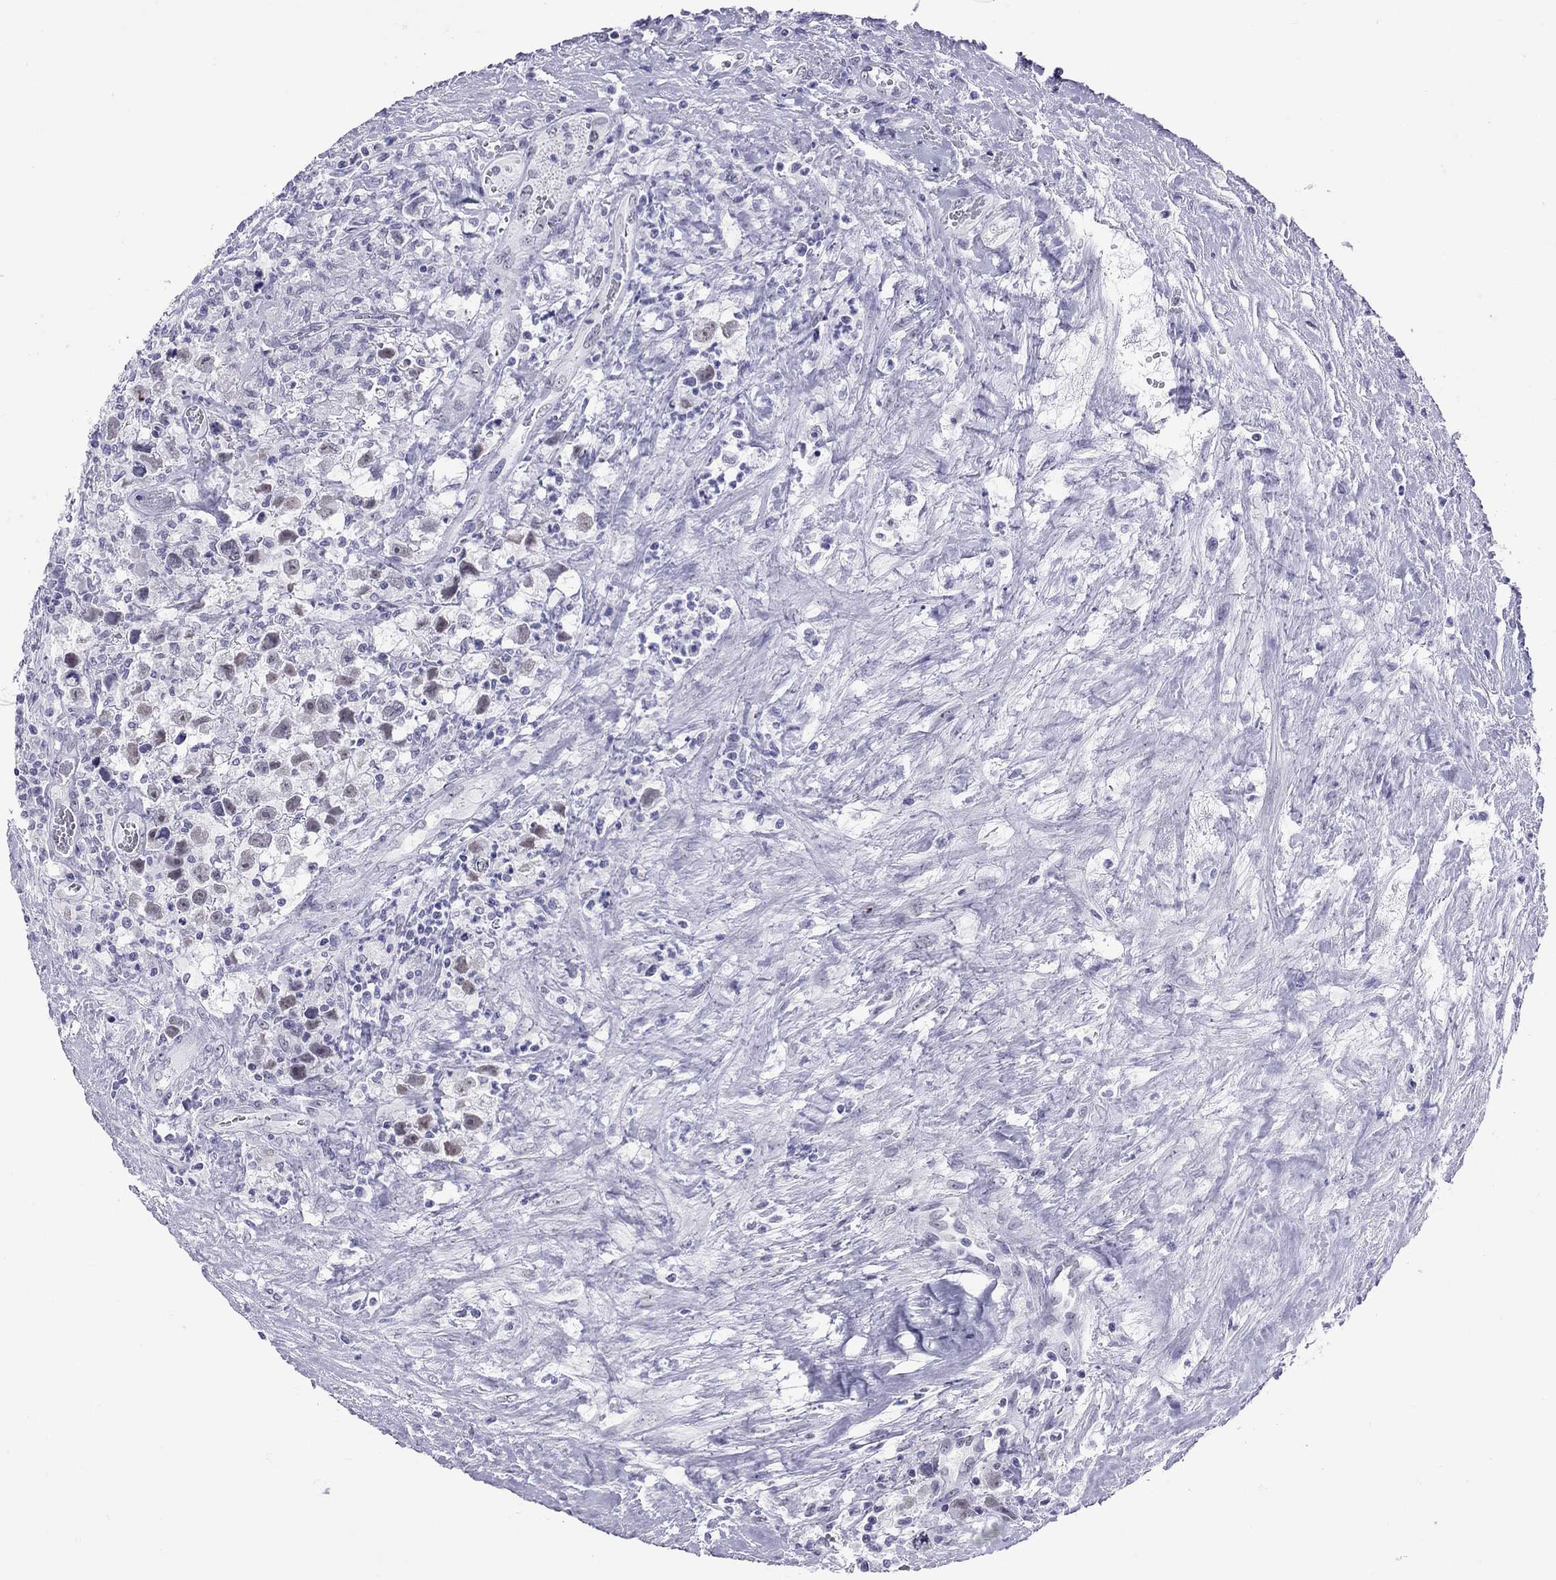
{"staining": {"intensity": "weak", "quantity": "<25%", "location": "nuclear"}, "tissue": "testis cancer", "cell_type": "Tumor cells", "image_type": "cancer", "snomed": [{"axis": "morphology", "description": "Seminoma, NOS"}, {"axis": "topography", "description": "Testis"}], "caption": "DAB (3,3'-diaminobenzidine) immunohistochemical staining of testis seminoma demonstrates no significant expression in tumor cells.", "gene": "LYAR", "patient": {"sex": "male", "age": 43}}